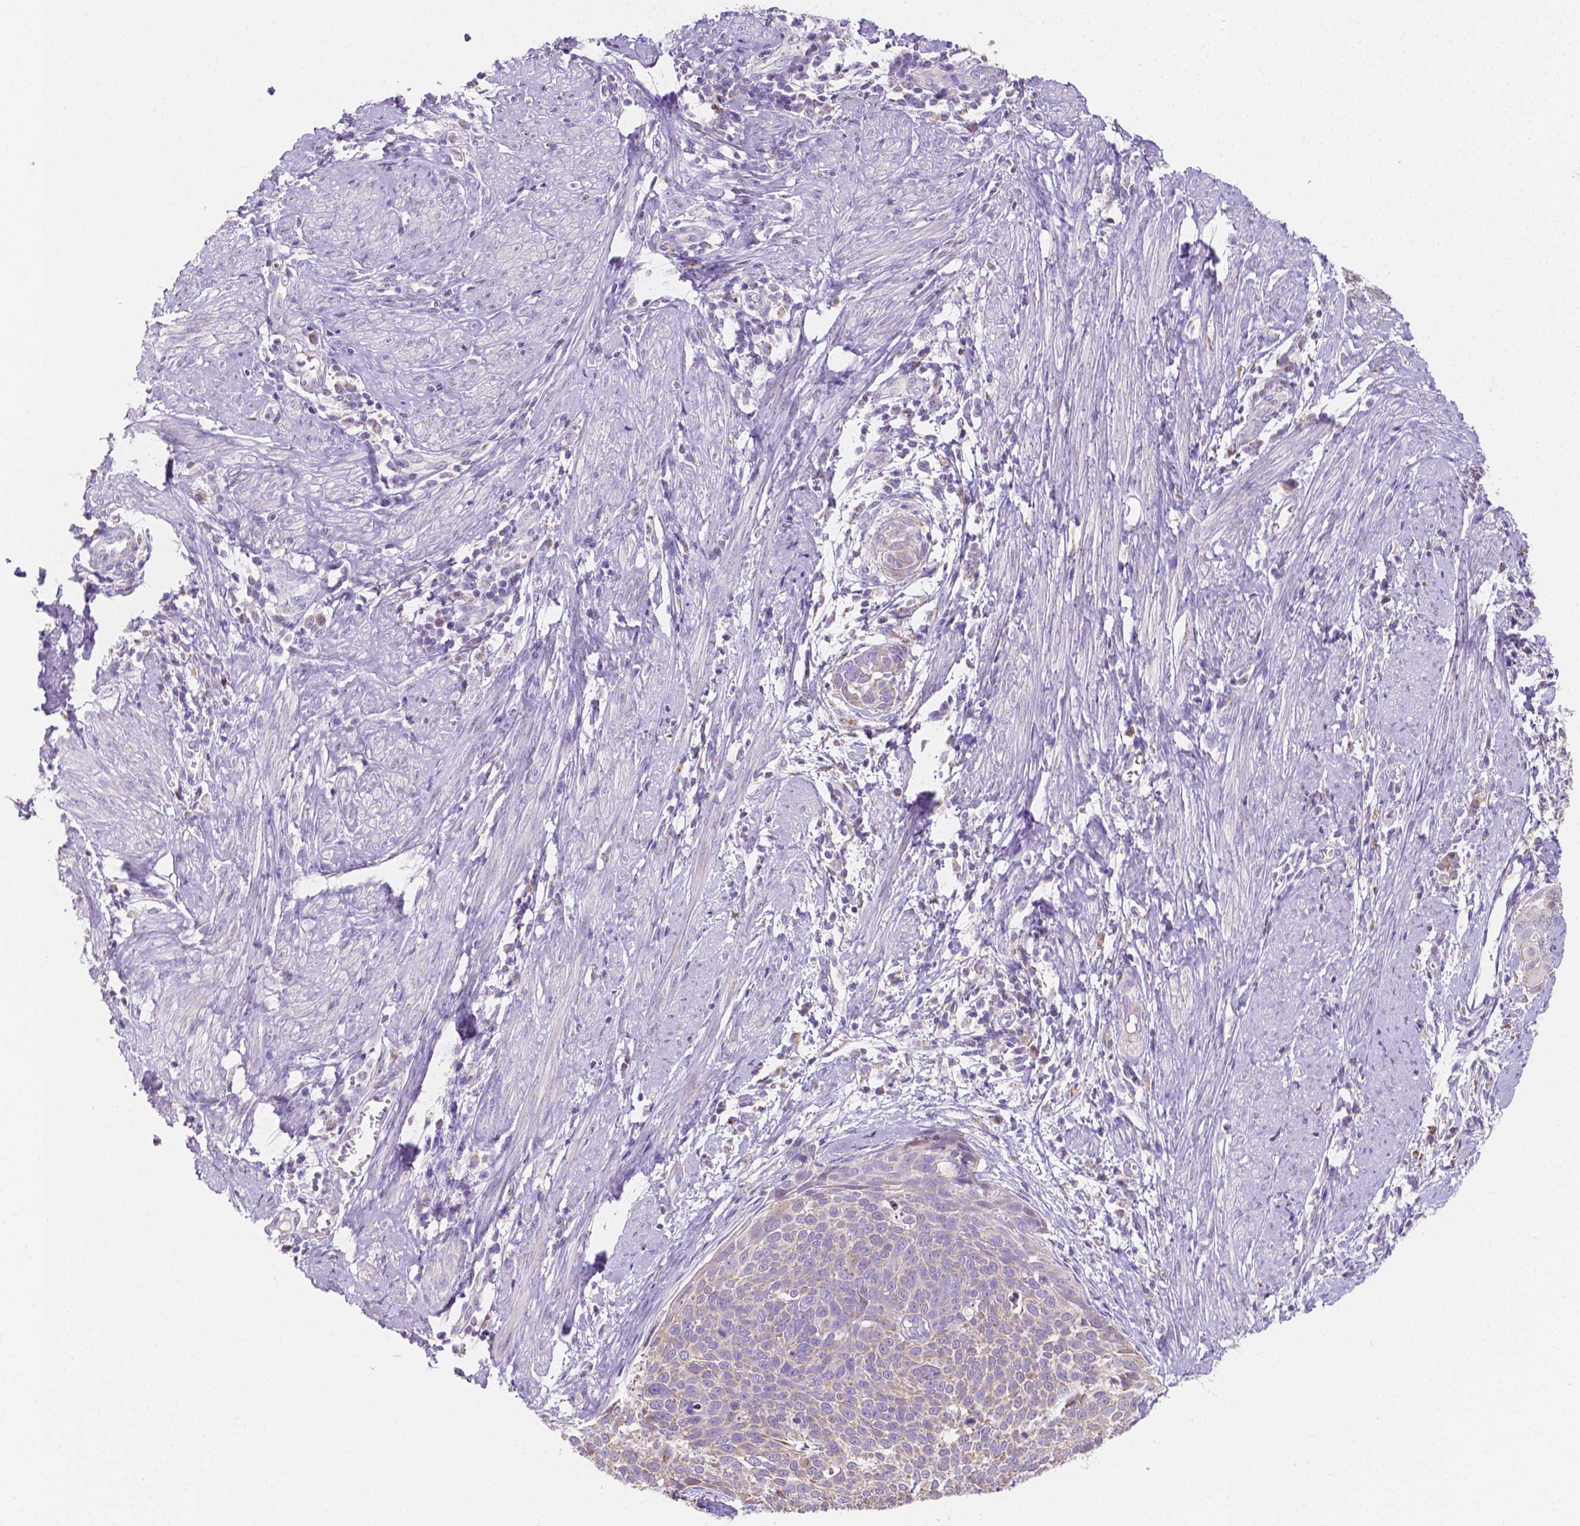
{"staining": {"intensity": "negative", "quantity": "none", "location": "none"}, "tissue": "cervical cancer", "cell_type": "Tumor cells", "image_type": "cancer", "snomed": [{"axis": "morphology", "description": "Squamous cell carcinoma, NOS"}, {"axis": "topography", "description": "Cervix"}], "caption": "This is an immunohistochemistry histopathology image of human cervical squamous cell carcinoma. There is no expression in tumor cells.", "gene": "TMEM130", "patient": {"sex": "female", "age": 39}}